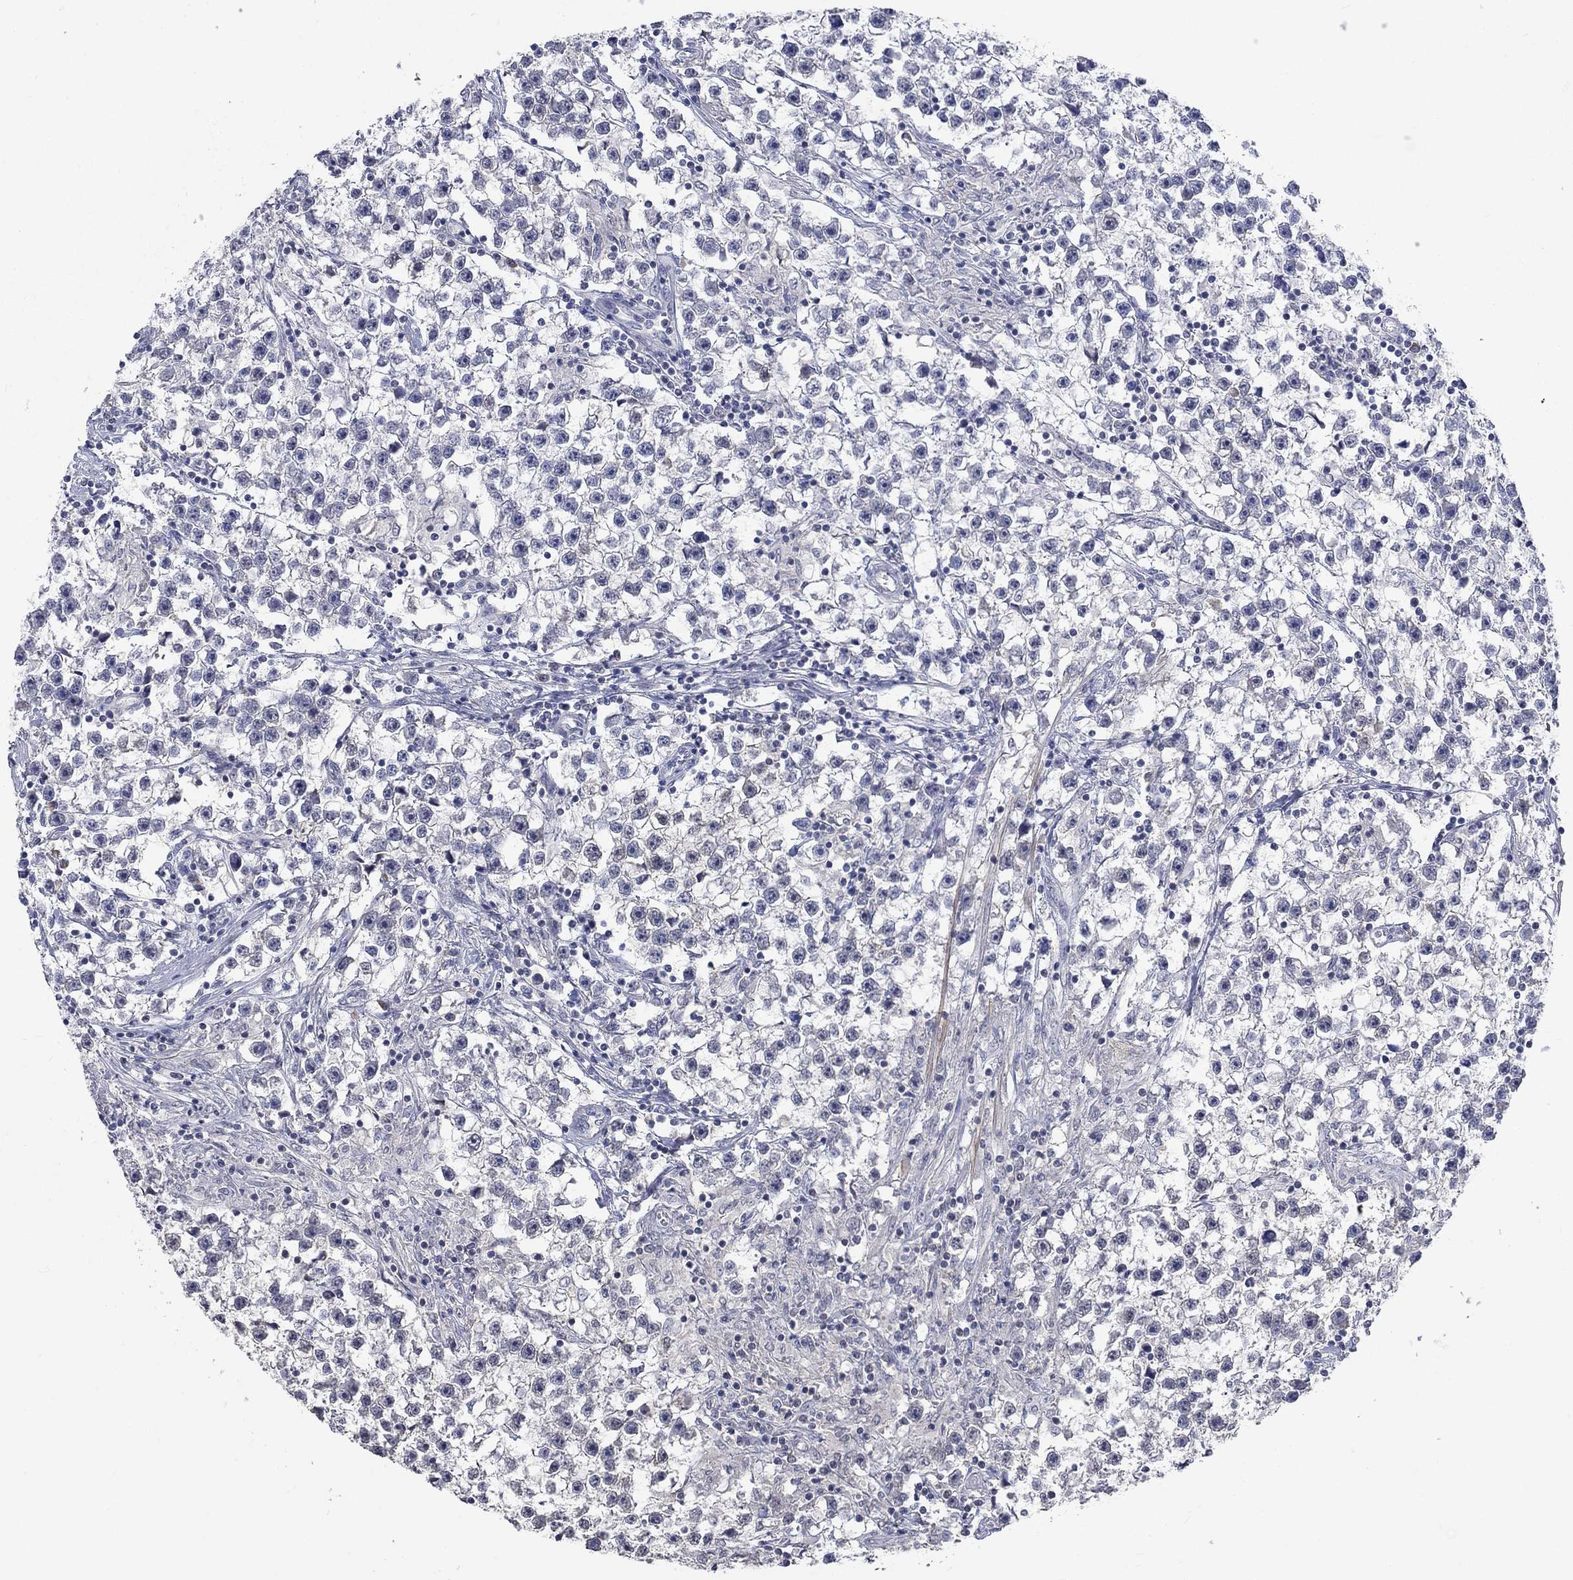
{"staining": {"intensity": "negative", "quantity": "none", "location": "none"}, "tissue": "testis cancer", "cell_type": "Tumor cells", "image_type": "cancer", "snomed": [{"axis": "morphology", "description": "Seminoma, NOS"}, {"axis": "topography", "description": "Testis"}], "caption": "Testis seminoma was stained to show a protein in brown. There is no significant positivity in tumor cells.", "gene": "ZBTB18", "patient": {"sex": "male", "age": 59}}